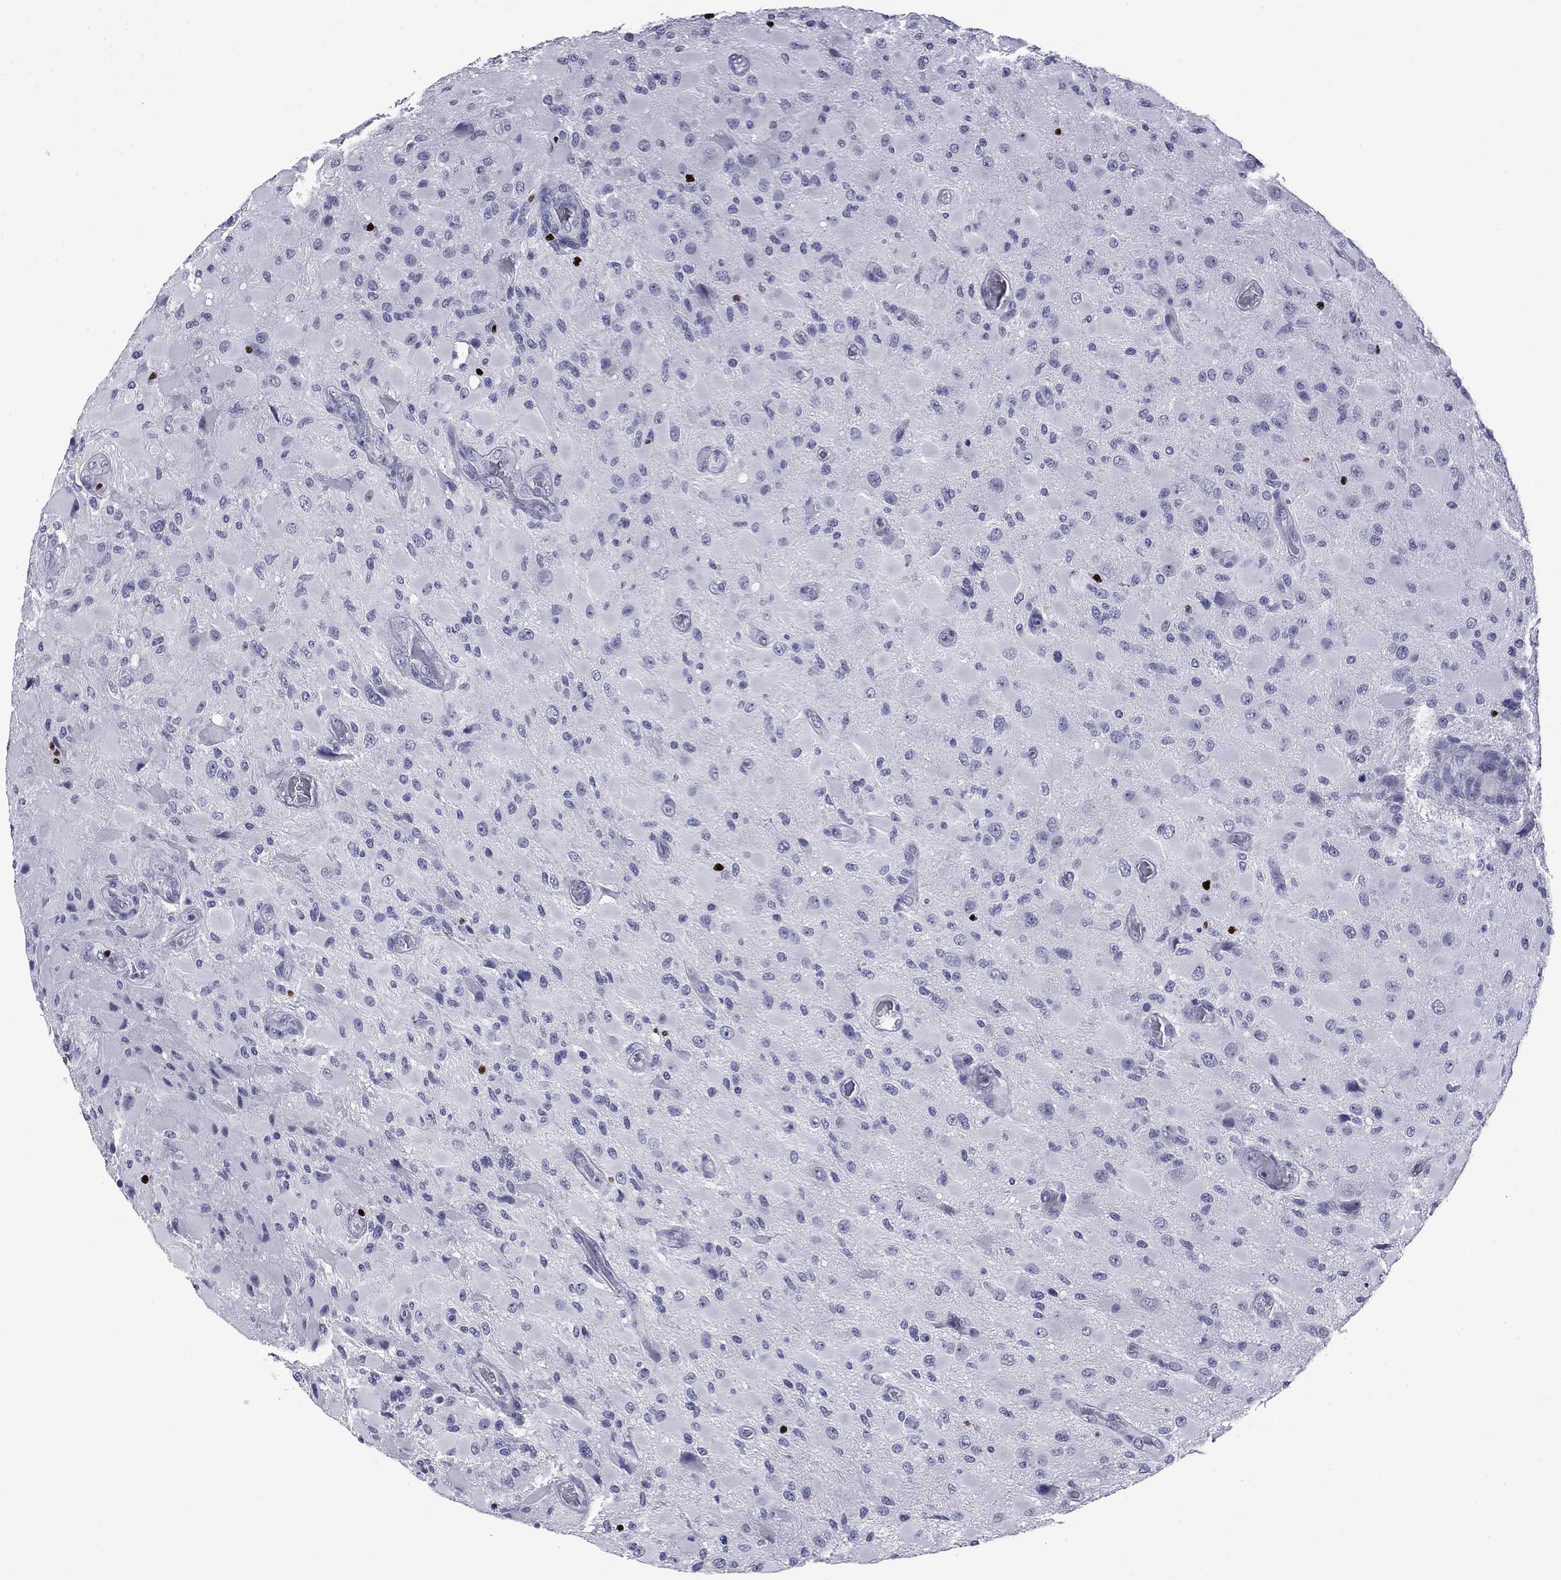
{"staining": {"intensity": "negative", "quantity": "none", "location": "none"}, "tissue": "glioma", "cell_type": "Tumor cells", "image_type": "cancer", "snomed": [{"axis": "morphology", "description": "Glioma, malignant, High grade"}, {"axis": "topography", "description": "Cerebral cortex"}], "caption": "Immunohistochemistry (IHC) image of human glioma stained for a protein (brown), which shows no staining in tumor cells.", "gene": "IKZF3", "patient": {"sex": "male", "age": 35}}